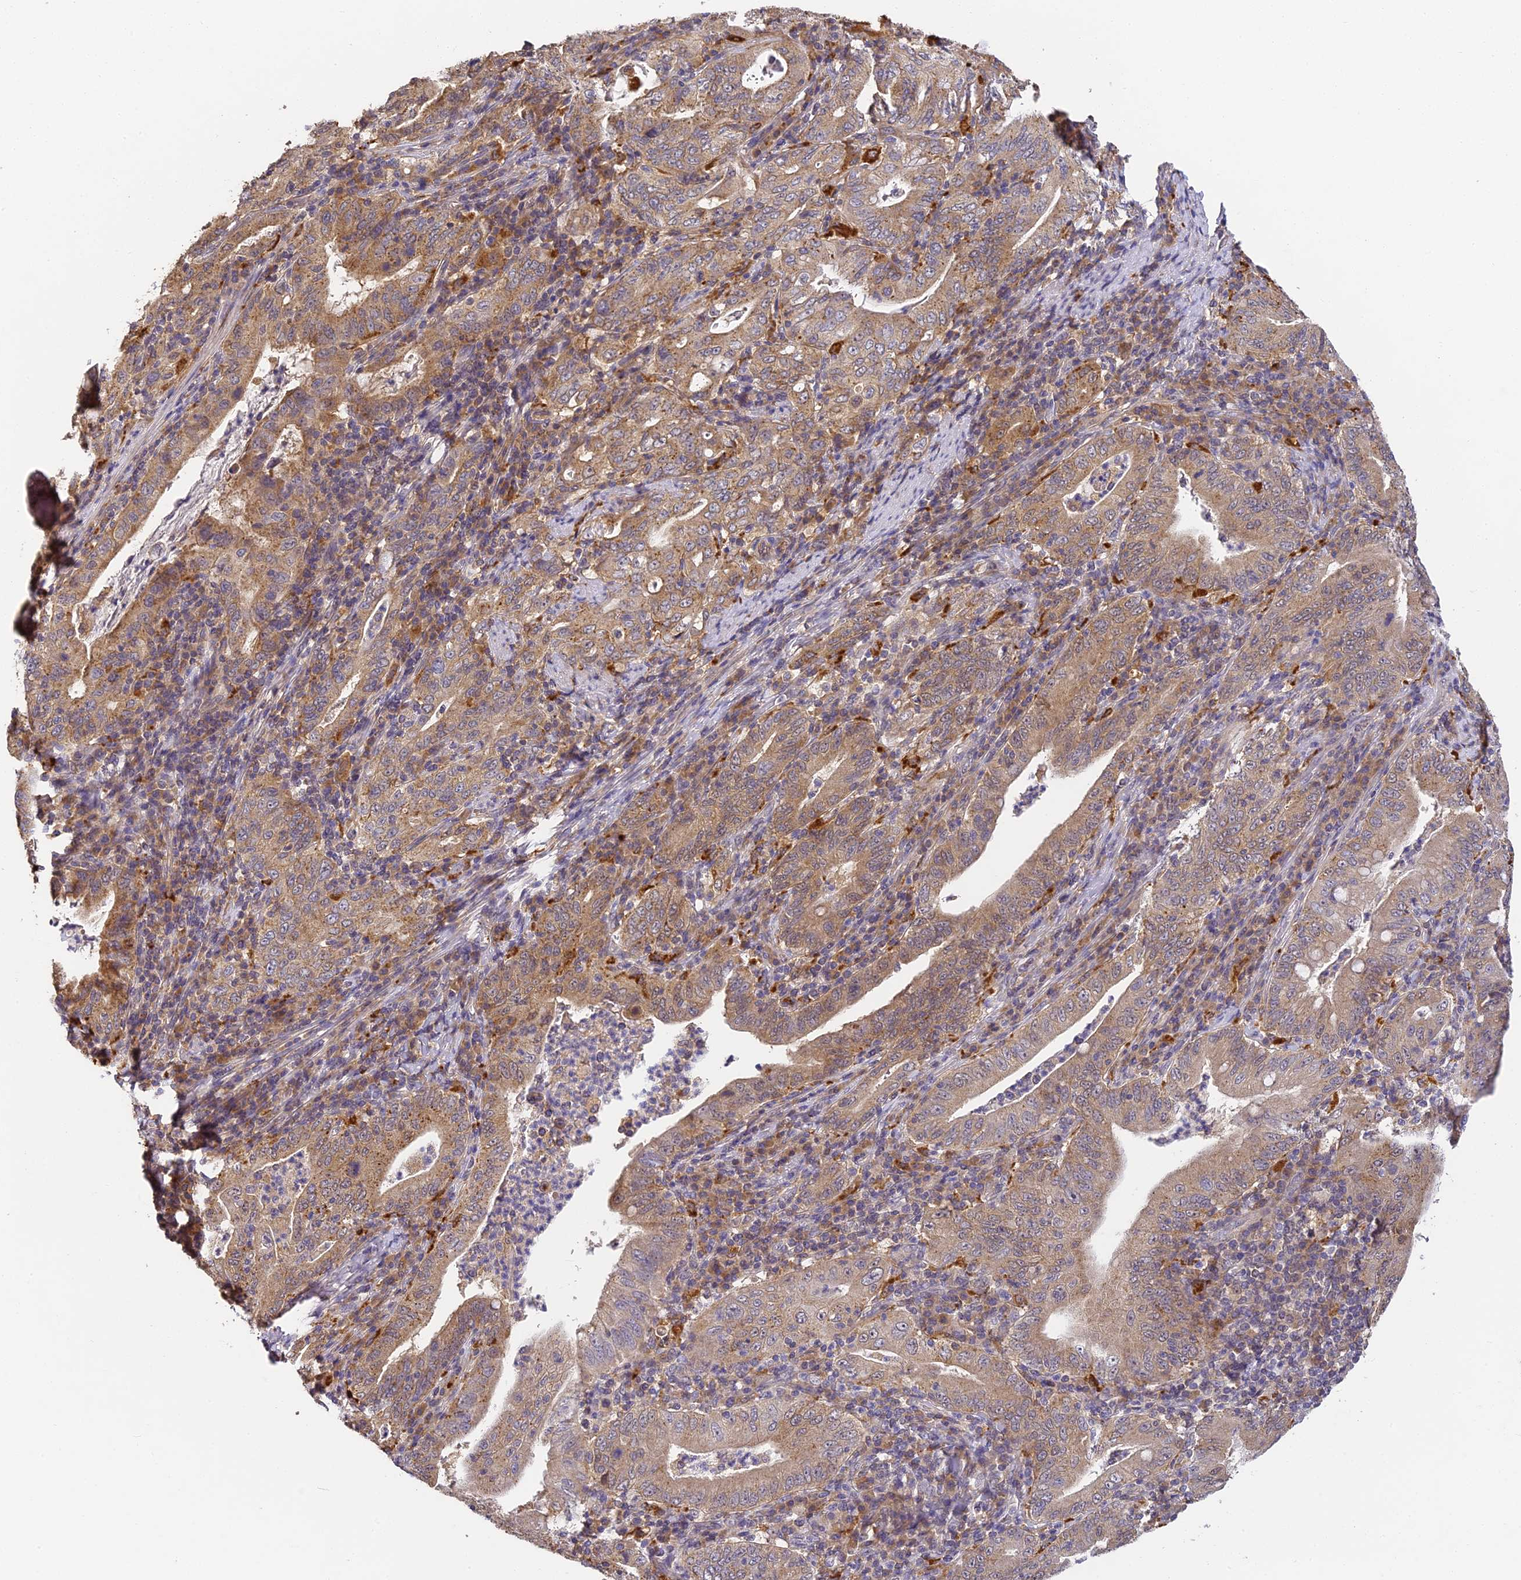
{"staining": {"intensity": "moderate", "quantity": ">75%", "location": "cytoplasmic/membranous"}, "tissue": "stomach cancer", "cell_type": "Tumor cells", "image_type": "cancer", "snomed": [{"axis": "morphology", "description": "Normal tissue, NOS"}, {"axis": "morphology", "description": "Adenocarcinoma, NOS"}, {"axis": "topography", "description": "Esophagus"}, {"axis": "topography", "description": "Stomach, upper"}, {"axis": "topography", "description": "Peripheral nerve tissue"}], "caption": "Protein staining of stomach cancer tissue shows moderate cytoplasmic/membranous expression in approximately >75% of tumor cells.", "gene": "YAE1", "patient": {"sex": "male", "age": 62}}